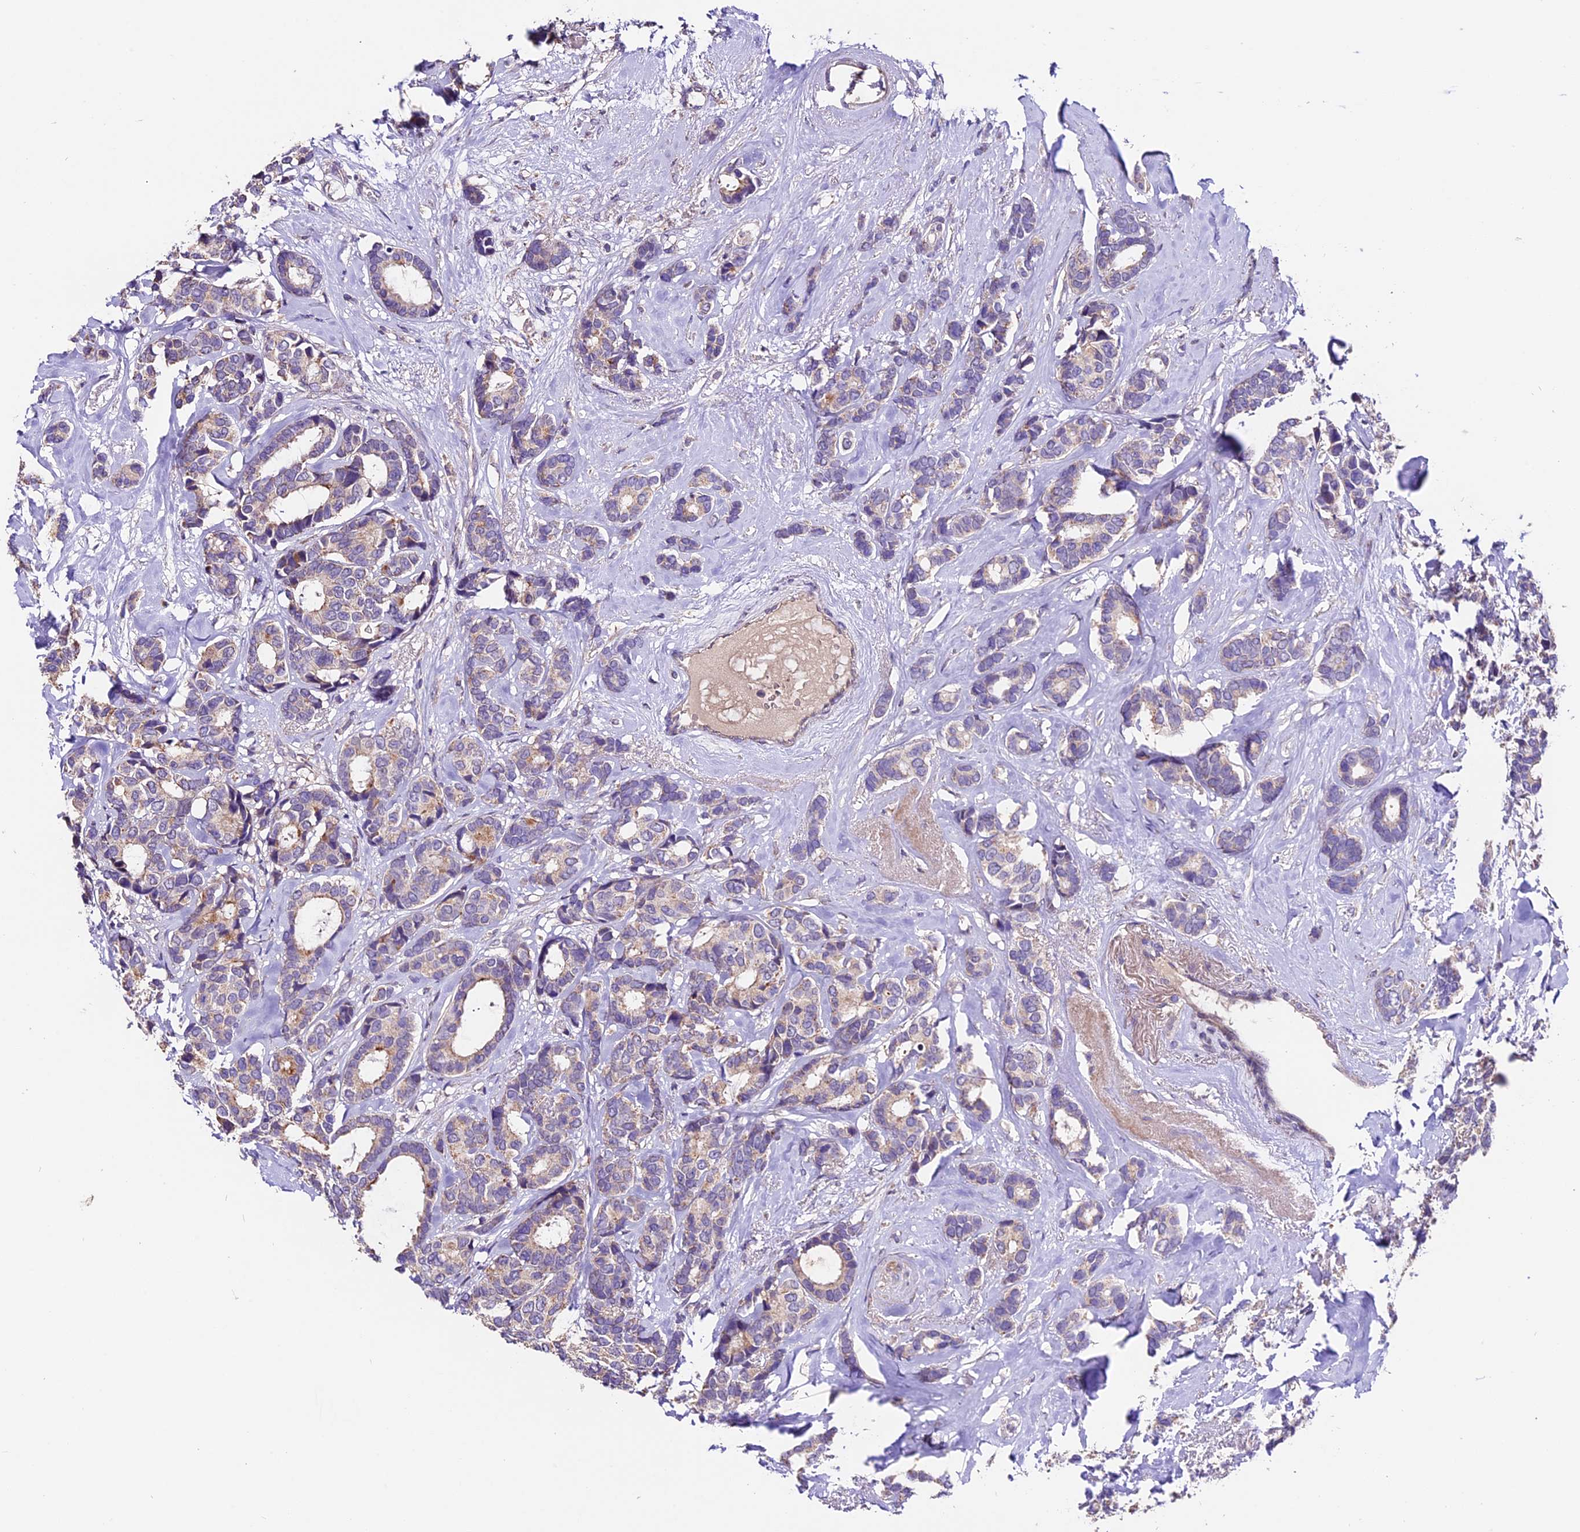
{"staining": {"intensity": "weak", "quantity": "25%-75%", "location": "cytoplasmic/membranous"}, "tissue": "breast cancer", "cell_type": "Tumor cells", "image_type": "cancer", "snomed": [{"axis": "morphology", "description": "Duct carcinoma"}, {"axis": "topography", "description": "Breast"}], "caption": "Immunohistochemistry micrograph of neoplastic tissue: breast infiltrating ductal carcinoma stained using immunohistochemistry (IHC) shows low levels of weak protein expression localized specifically in the cytoplasmic/membranous of tumor cells, appearing as a cytoplasmic/membranous brown color.", "gene": "DDX28", "patient": {"sex": "female", "age": 87}}